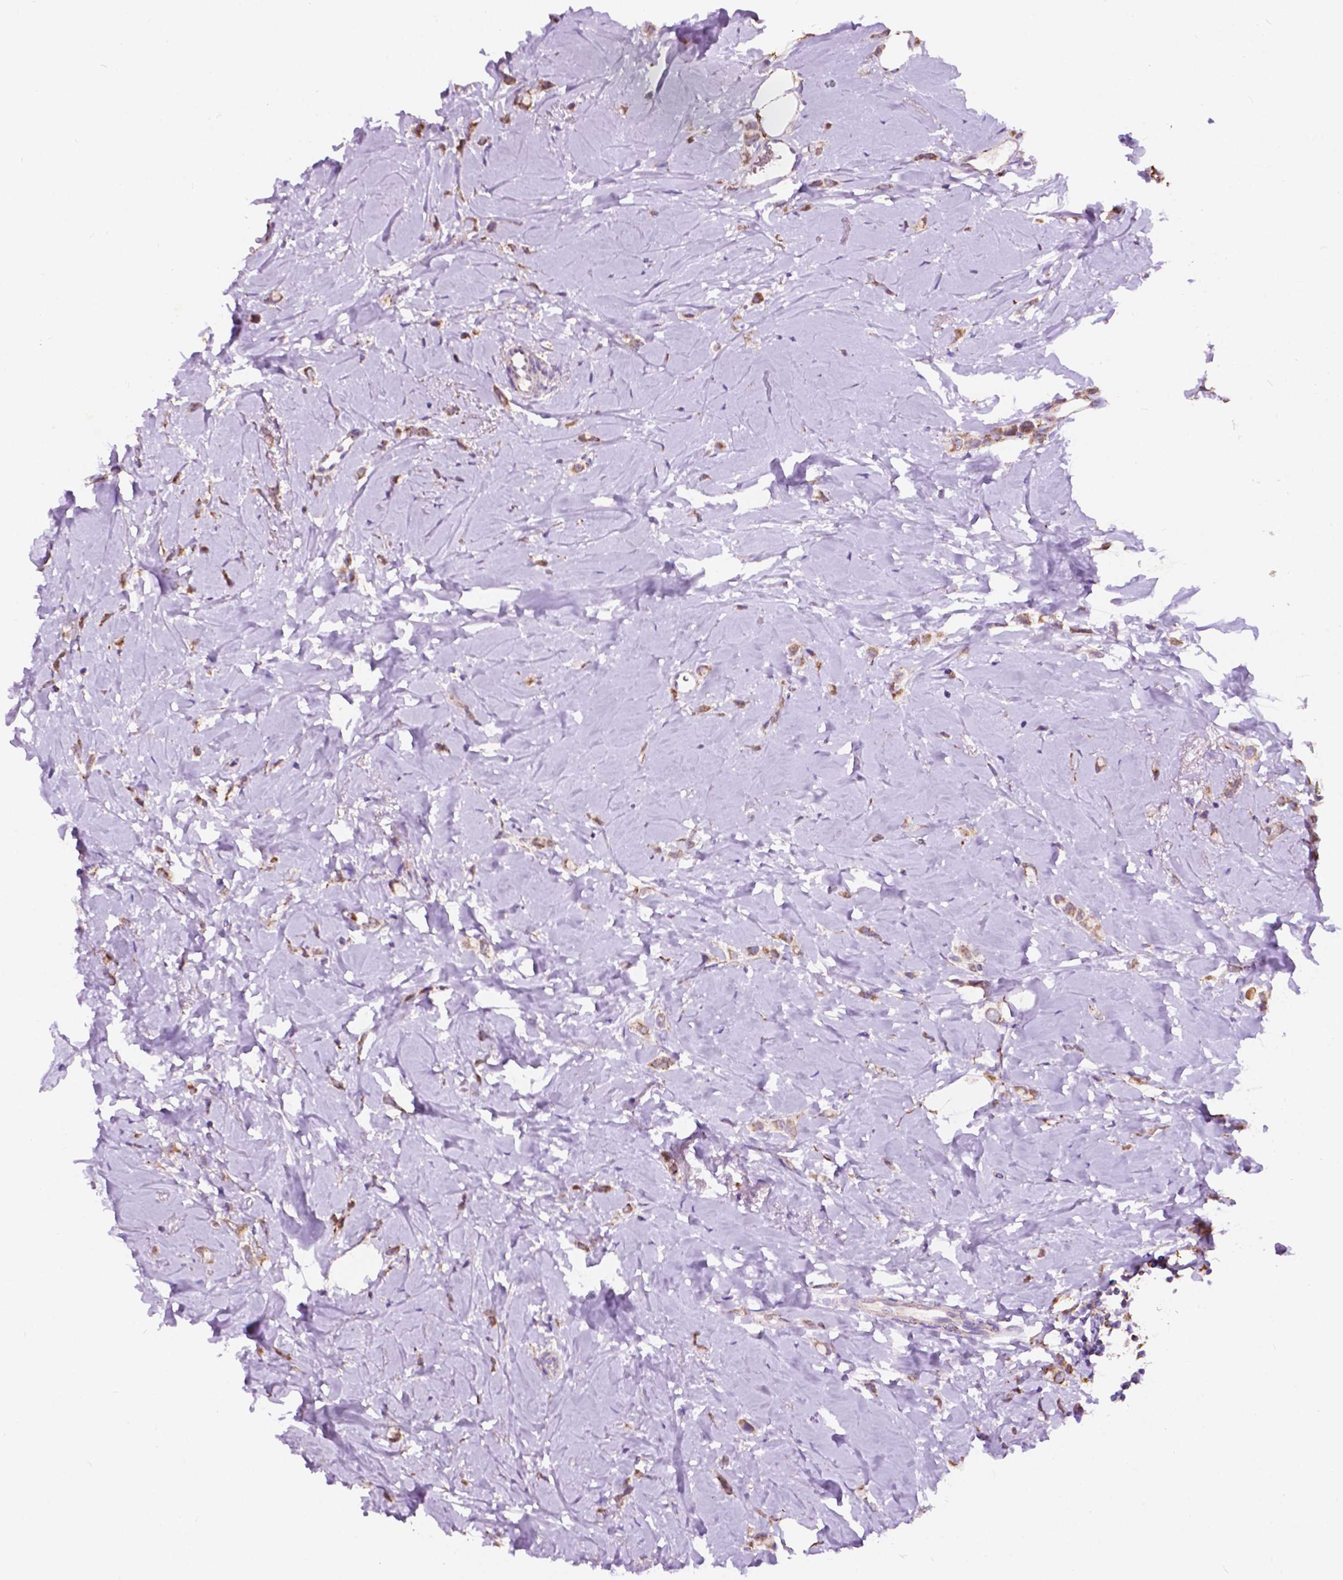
{"staining": {"intensity": "moderate", "quantity": ">75%", "location": "cytoplasmic/membranous"}, "tissue": "breast cancer", "cell_type": "Tumor cells", "image_type": "cancer", "snomed": [{"axis": "morphology", "description": "Lobular carcinoma"}, {"axis": "topography", "description": "Breast"}], "caption": "An image of lobular carcinoma (breast) stained for a protein displays moderate cytoplasmic/membranous brown staining in tumor cells.", "gene": "TRPV5", "patient": {"sex": "female", "age": 66}}